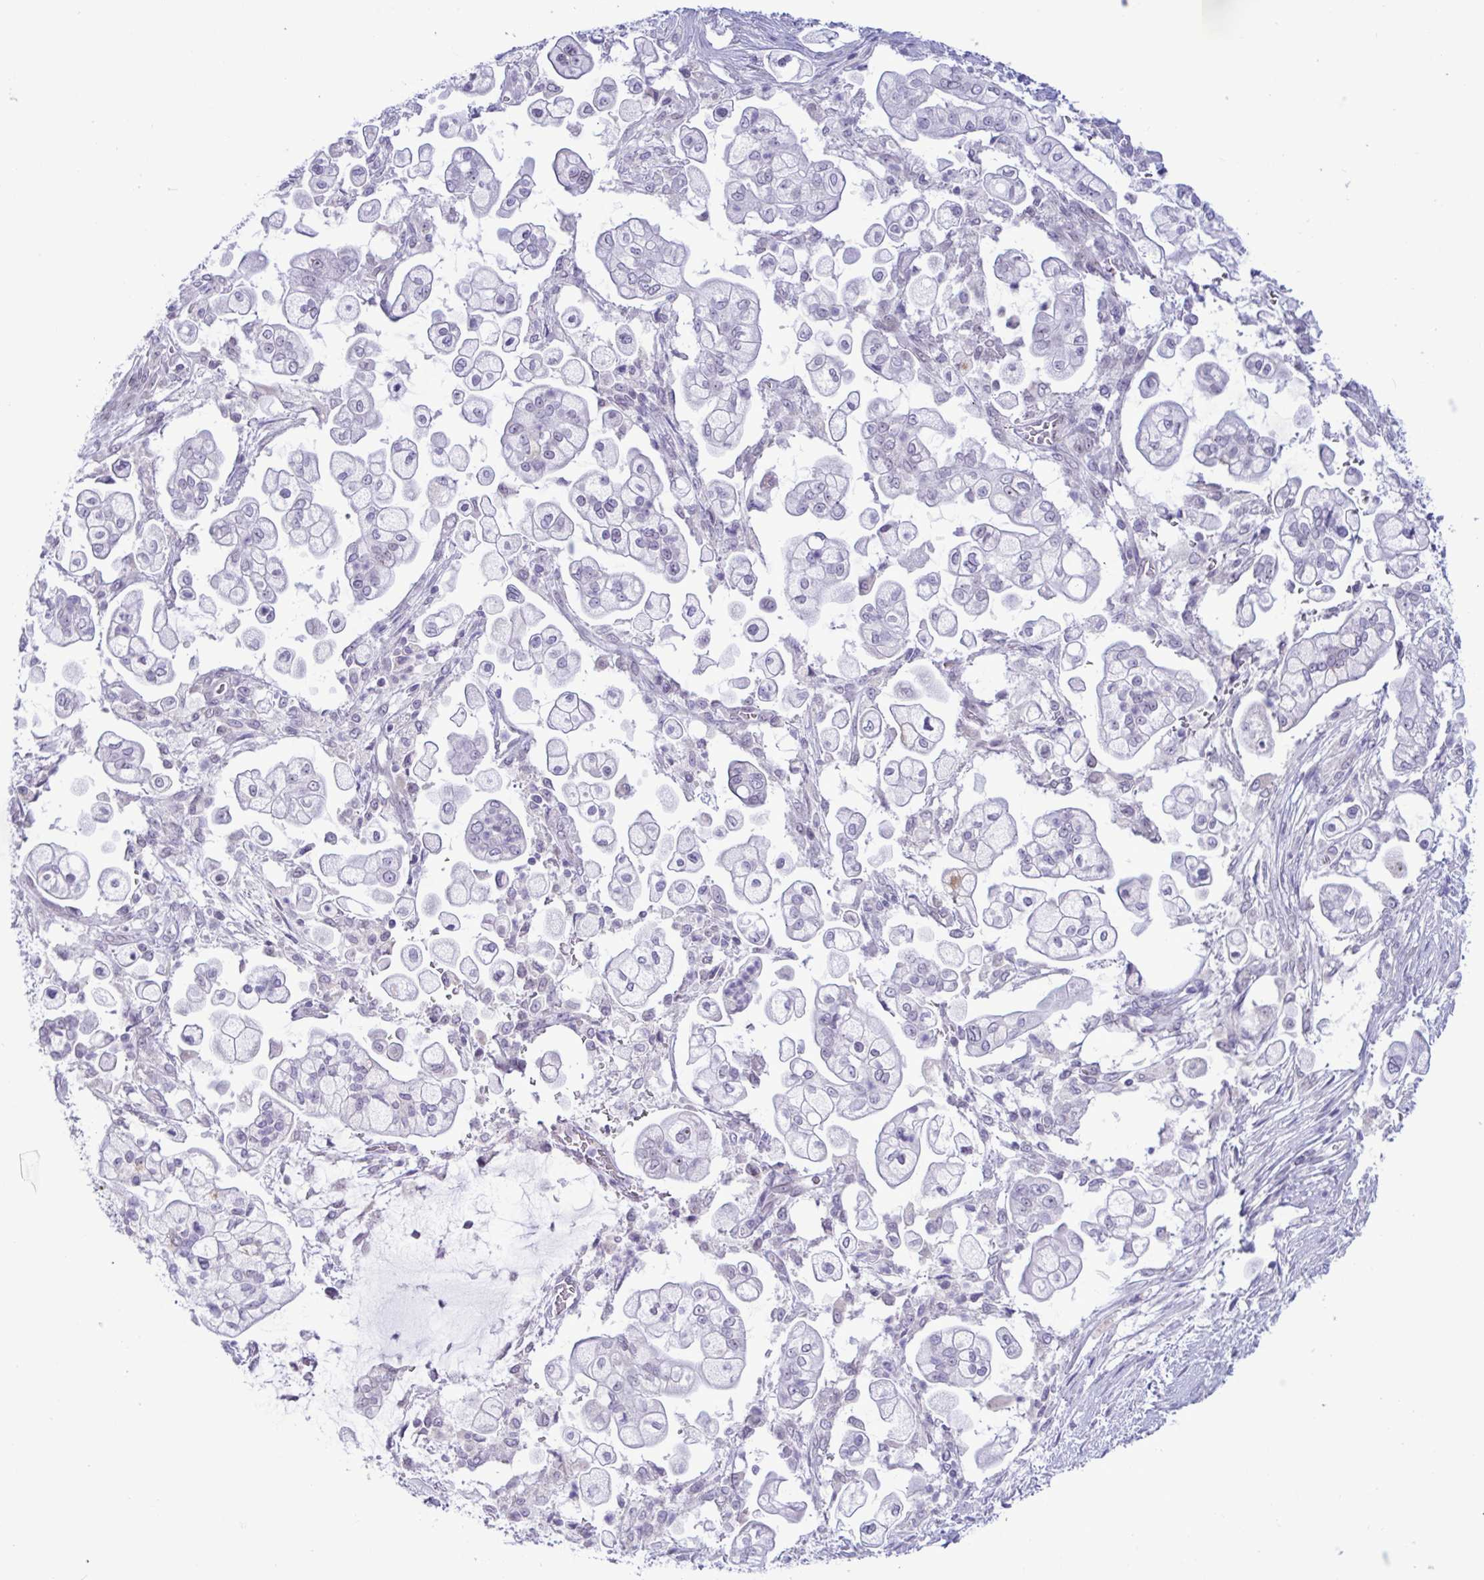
{"staining": {"intensity": "weak", "quantity": "25%-75%", "location": "nuclear"}, "tissue": "pancreatic cancer", "cell_type": "Tumor cells", "image_type": "cancer", "snomed": [{"axis": "morphology", "description": "Adenocarcinoma, NOS"}, {"axis": "topography", "description": "Pancreas"}], "caption": "DAB (3,3'-diaminobenzidine) immunohistochemical staining of adenocarcinoma (pancreatic) displays weak nuclear protein positivity in approximately 25%-75% of tumor cells.", "gene": "DOCK11", "patient": {"sex": "female", "age": 69}}